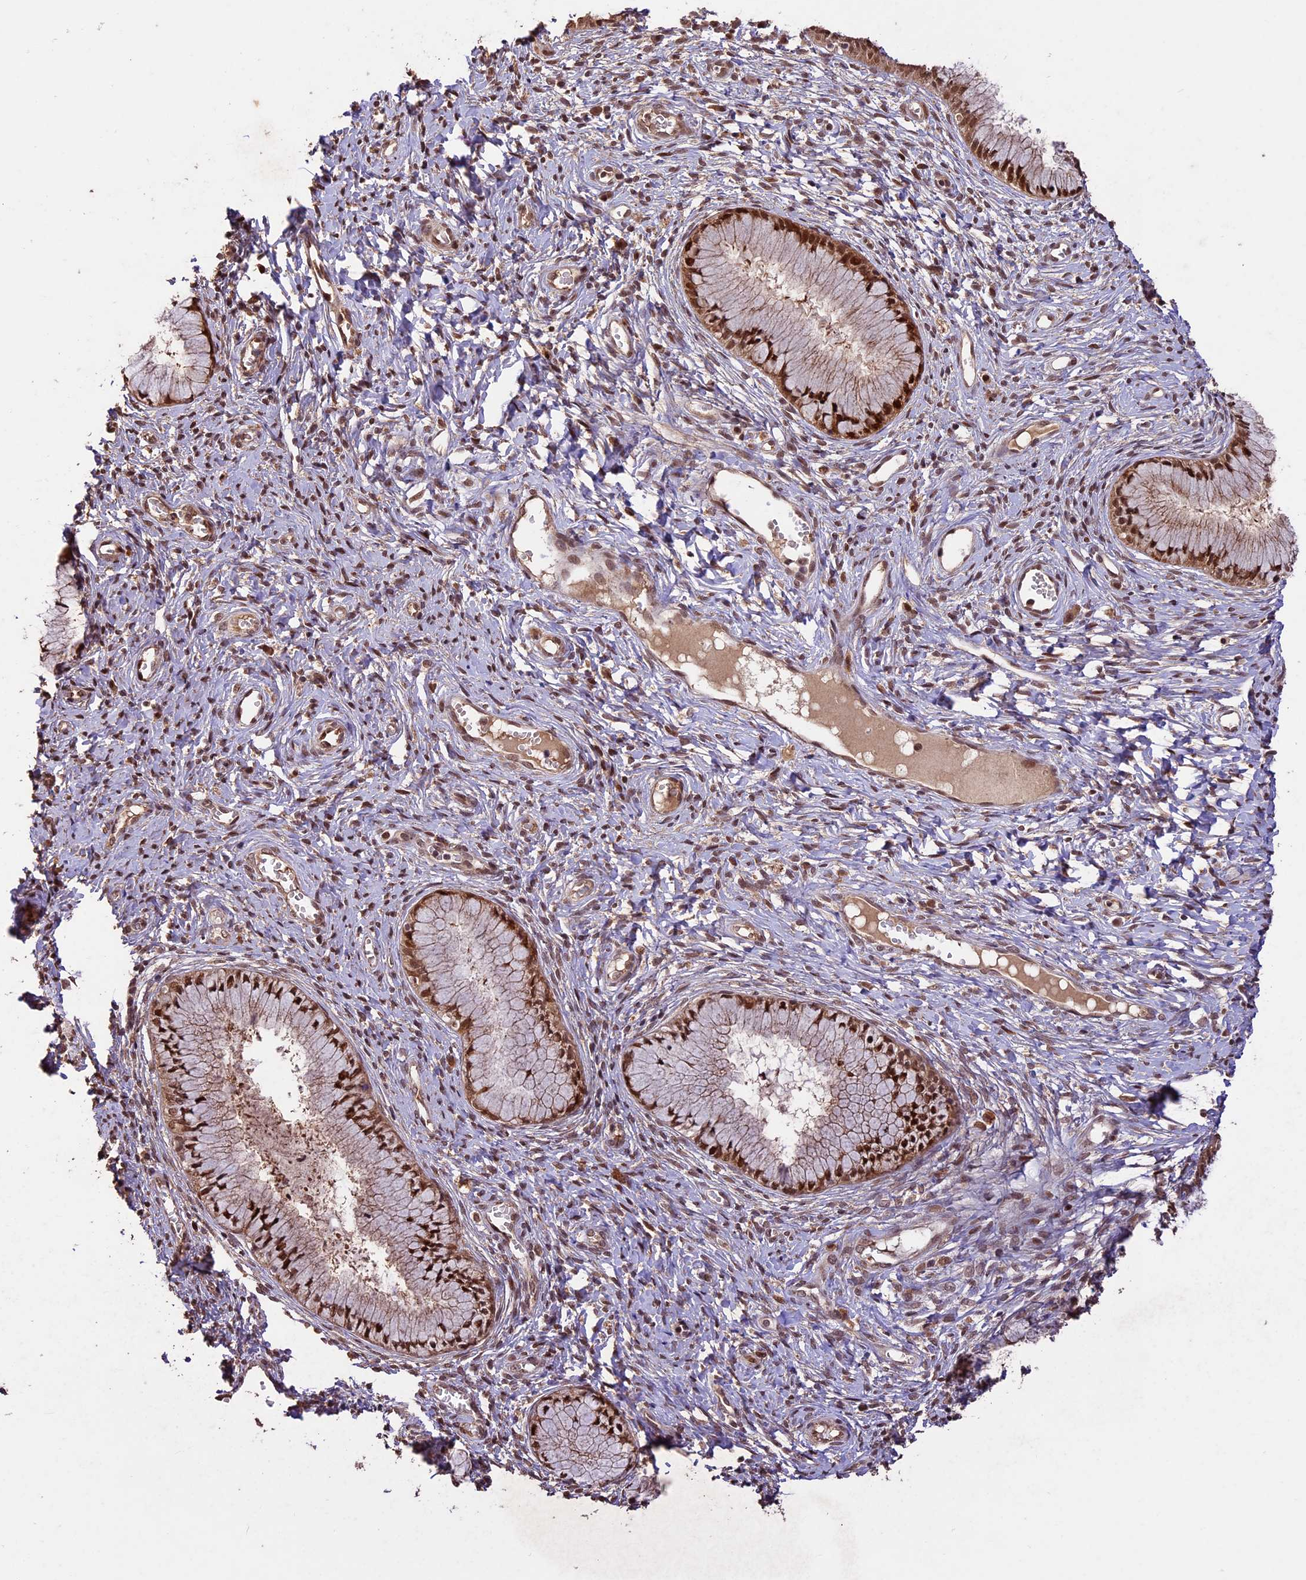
{"staining": {"intensity": "strong", "quantity": ">75%", "location": "cytoplasmic/membranous,nuclear"}, "tissue": "cervix", "cell_type": "Glandular cells", "image_type": "normal", "snomed": [{"axis": "morphology", "description": "Normal tissue, NOS"}, {"axis": "topography", "description": "Cervix"}], "caption": "The histopathology image reveals a brown stain indicating the presence of a protein in the cytoplasmic/membranous,nuclear of glandular cells in cervix.", "gene": "CDKN2AIP", "patient": {"sex": "female", "age": 42}}